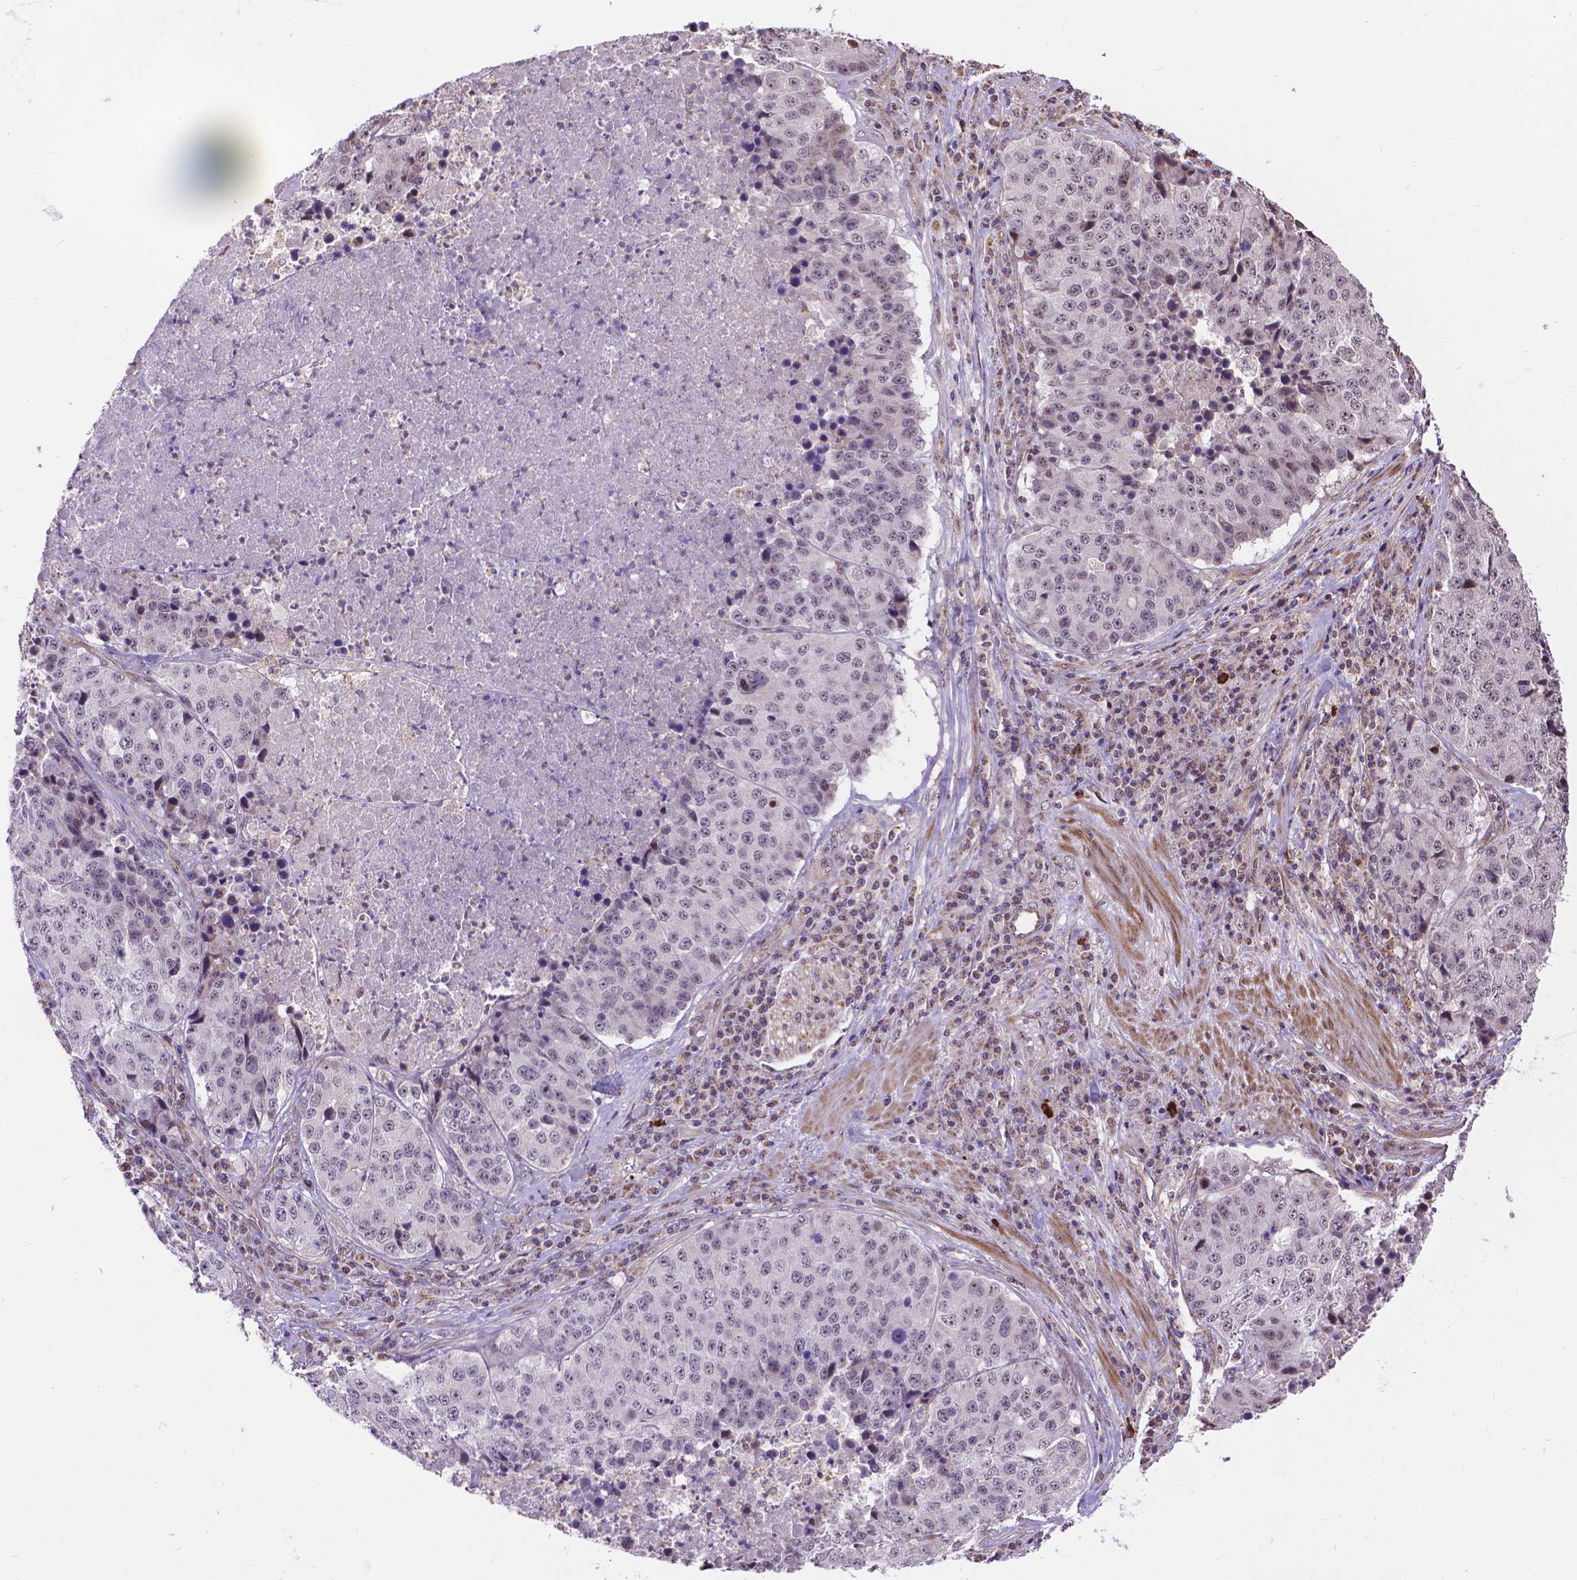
{"staining": {"intensity": "negative", "quantity": "none", "location": "none"}, "tissue": "stomach cancer", "cell_type": "Tumor cells", "image_type": "cancer", "snomed": [{"axis": "morphology", "description": "Adenocarcinoma, NOS"}, {"axis": "topography", "description": "Stomach"}], "caption": "This is a micrograph of immunohistochemistry (IHC) staining of adenocarcinoma (stomach), which shows no expression in tumor cells.", "gene": "TMEM135", "patient": {"sex": "male", "age": 71}}